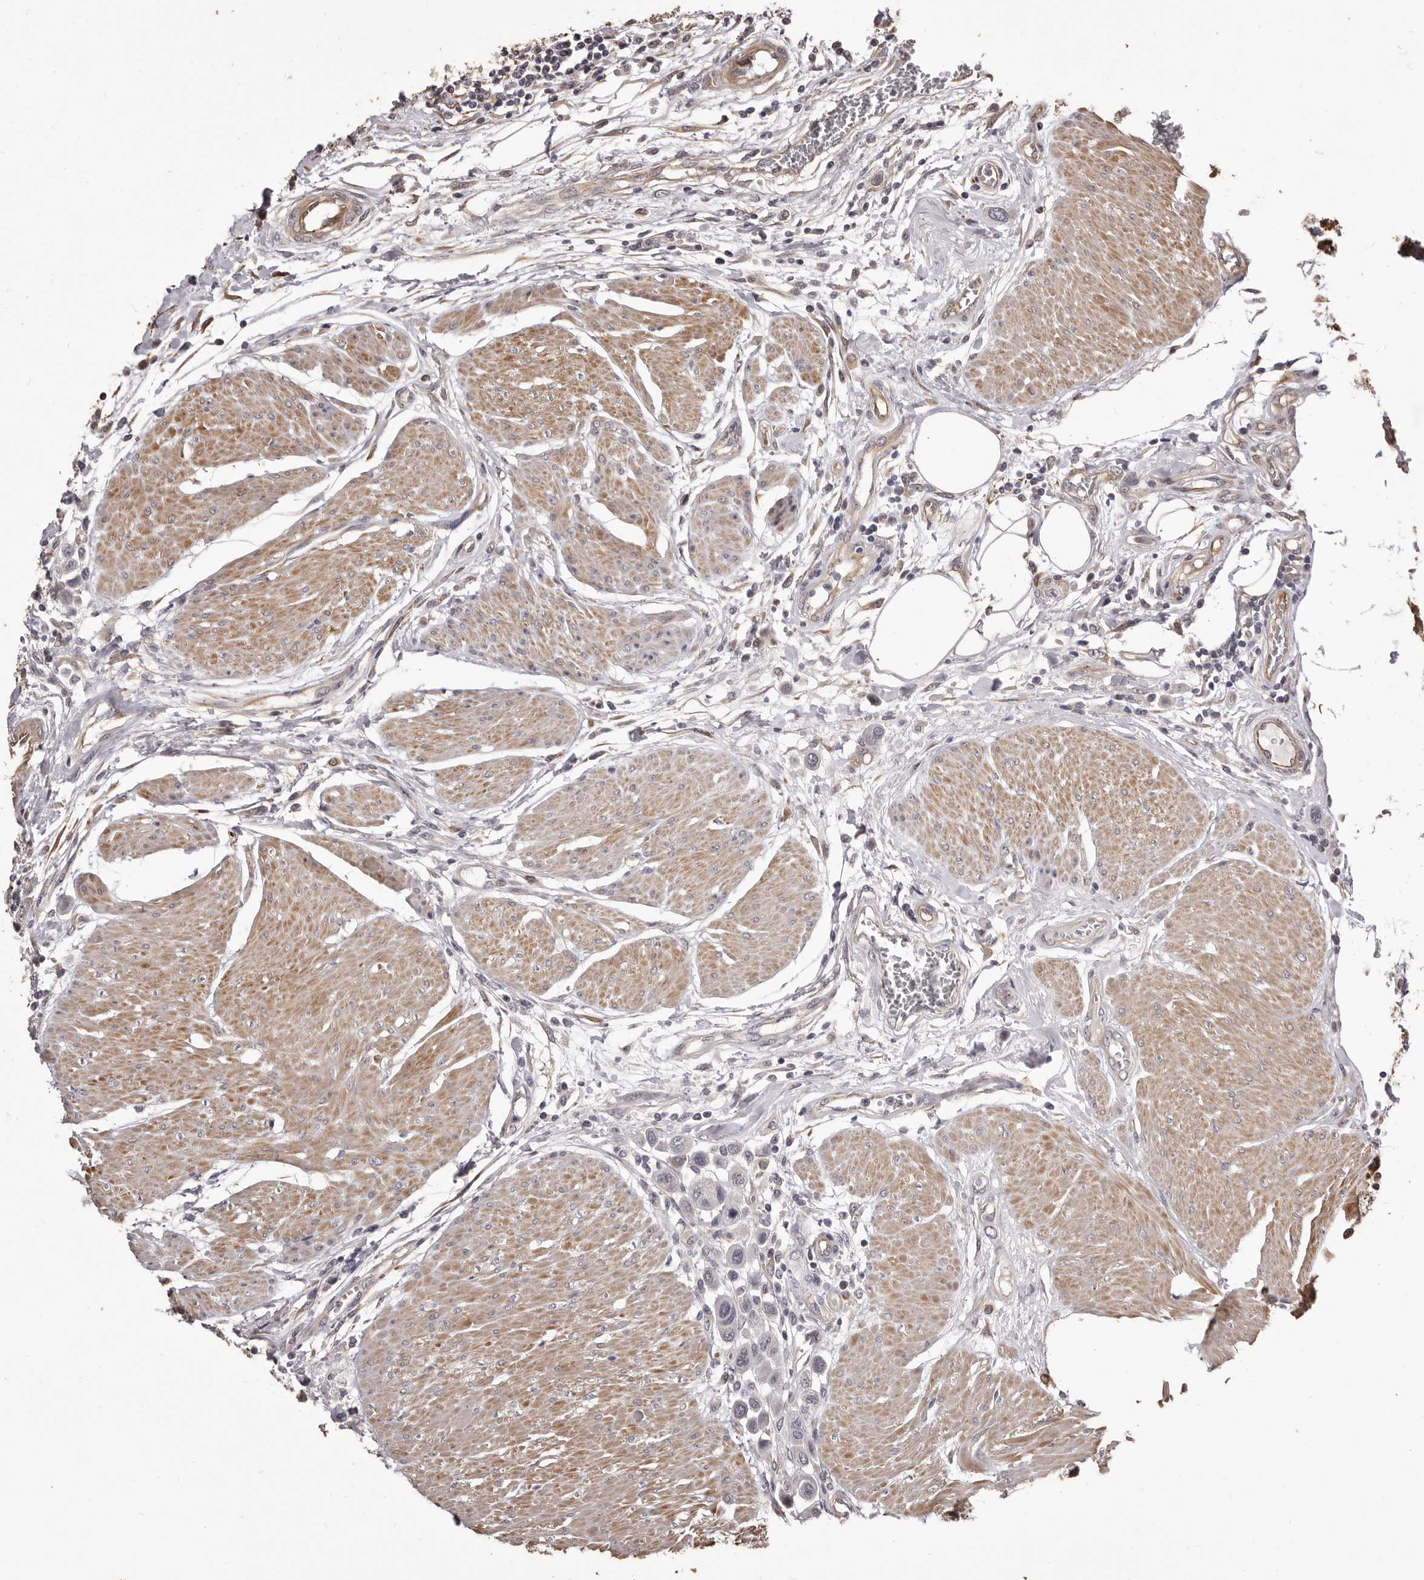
{"staining": {"intensity": "negative", "quantity": "none", "location": "none"}, "tissue": "urothelial cancer", "cell_type": "Tumor cells", "image_type": "cancer", "snomed": [{"axis": "morphology", "description": "Urothelial carcinoma, High grade"}, {"axis": "topography", "description": "Urinary bladder"}], "caption": "The IHC histopathology image has no significant positivity in tumor cells of urothelial cancer tissue.", "gene": "ALPK1", "patient": {"sex": "male", "age": 50}}